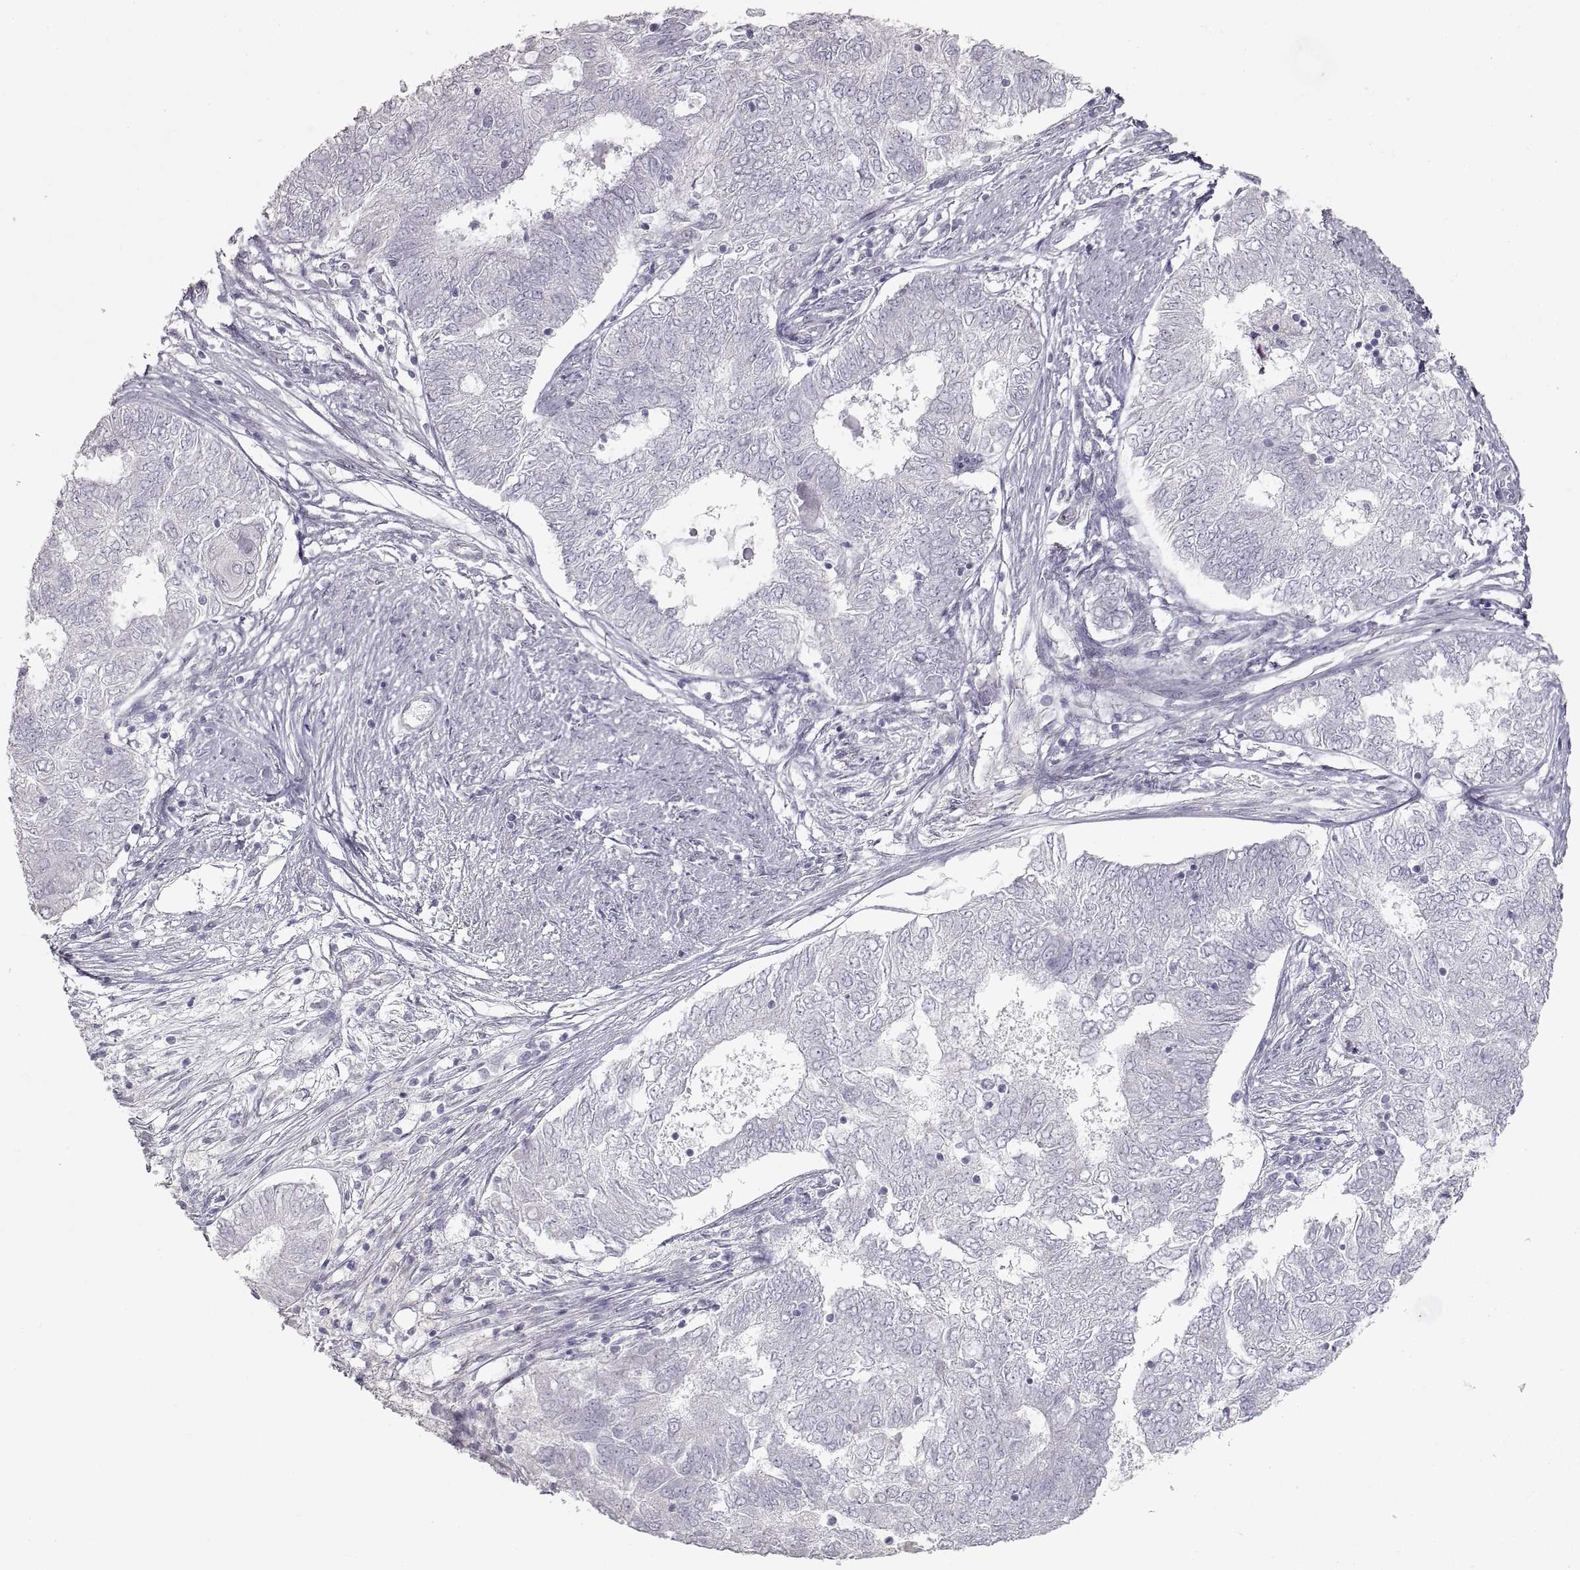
{"staining": {"intensity": "negative", "quantity": "none", "location": "none"}, "tissue": "endometrial cancer", "cell_type": "Tumor cells", "image_type": "cancer", "snomed": [{"axis": "morphology", "description": "Adenocarcinoma, NOS"}, {"axis": "topography", "description": "Endometrium"}], "caption": "A photomicrograph of endometrial cancer (adenocarcinoma) stained for a protein displays no brown staining in tumor cells.", "gene": "ZP3", "patient": {"sex": "female", "age": 62}}